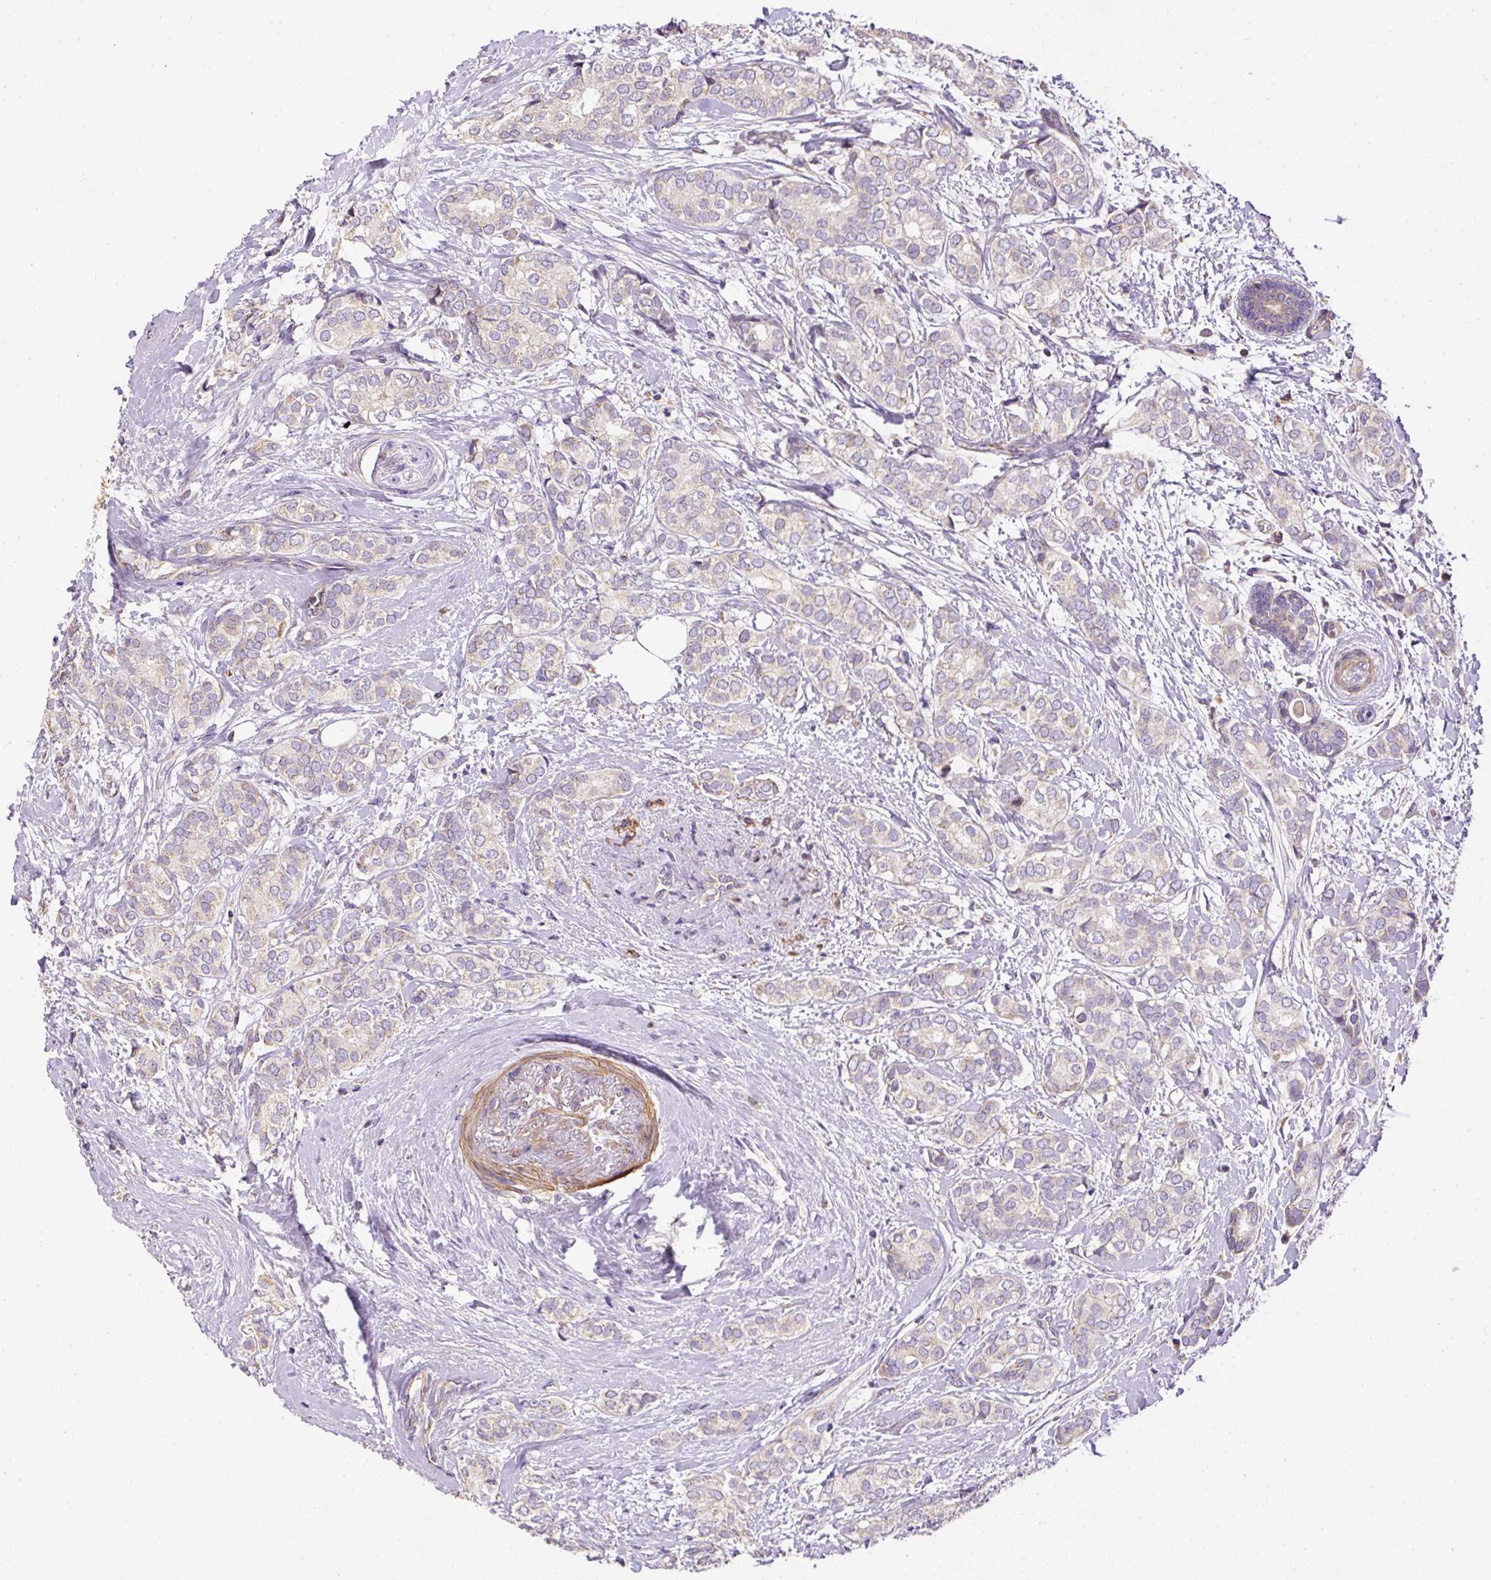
{"staining": {"intensity": "negative", "quantity": "none", "location": "none"}, "tissue": "breast cancer", "cell_type": "Tumor cells", "image_type": "cancer", "snomed": [{"axis": "morphology", "description": "Duct carcinoma"}, {"axis": "topography", "description": "Breast"}], "caption": "A high-resolution image shows immunohistochemistry (IHC) staining of breast invasive ductal carcinoma, which demonstrates no significant positivity in tumor cells. The staining was performed using DAB to visualize the protein expression in brown, while the nuclei were stained in blue with hematoxylin (Magnification: 20x).", "gene": "NDUFAF2", "patient": {"sex": "female", "age": 73}}